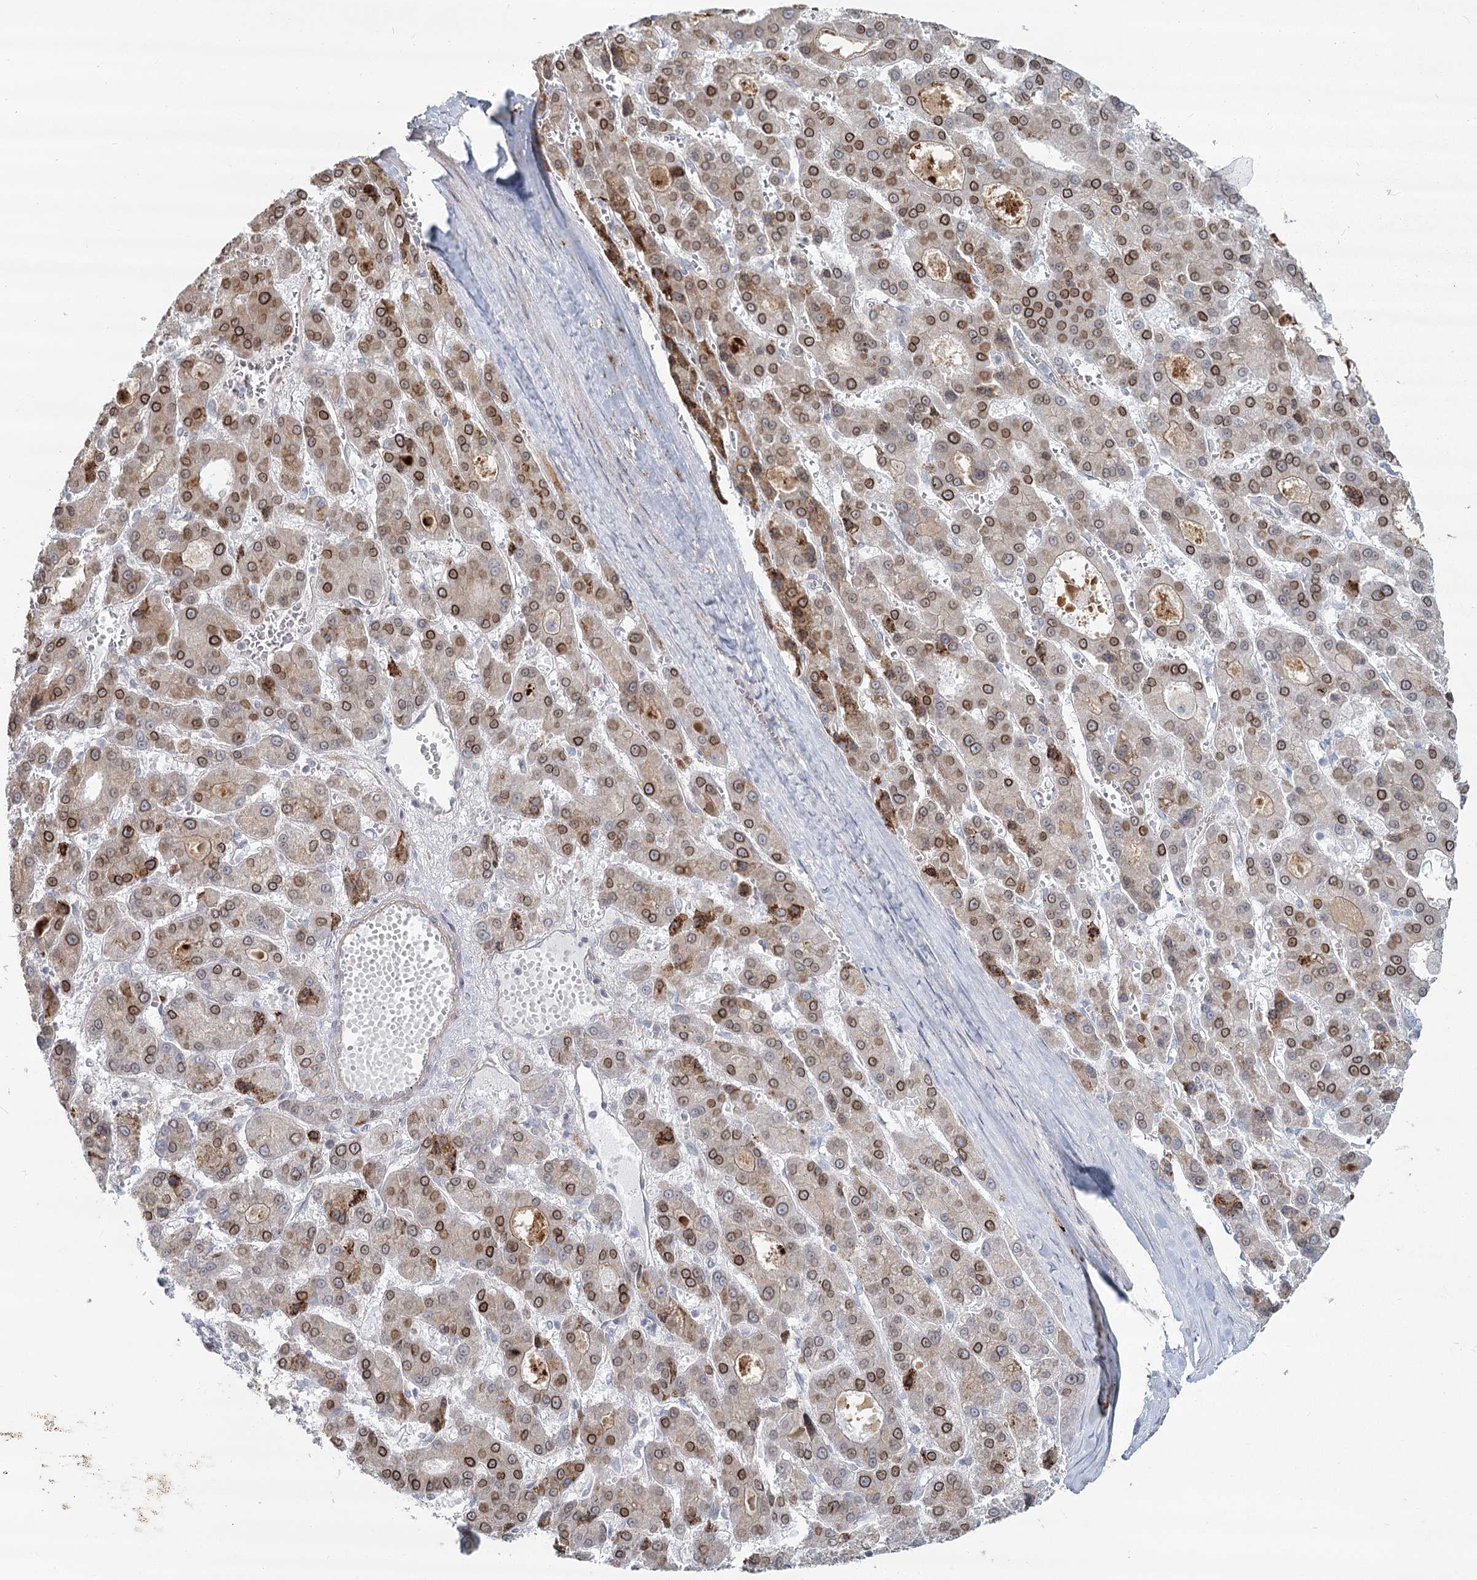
{"staining": {"intensity": "moderate", "quantity": ">75%", "location": "cytoplasmic/membranous,nuclear"}, "tissue": "liver cancer", "cell_type": "Tumor cells", "image_type": "cancer", "snomed": [{"axis": "morphology", "description": "Carcinoma, Hepatocellular, NOS"}, {"axis": "topography", "description": "Liver"}], "caption": "IHC (DAB) staining of human liver cancer (hepatocellular carcinoma) displays moderate cytoplasmic/membranous and nuclear protein expression in approximately >75% of tumor cells.", "gene": "SPINK13", "patient": {"sex": "male", "age": 70}}